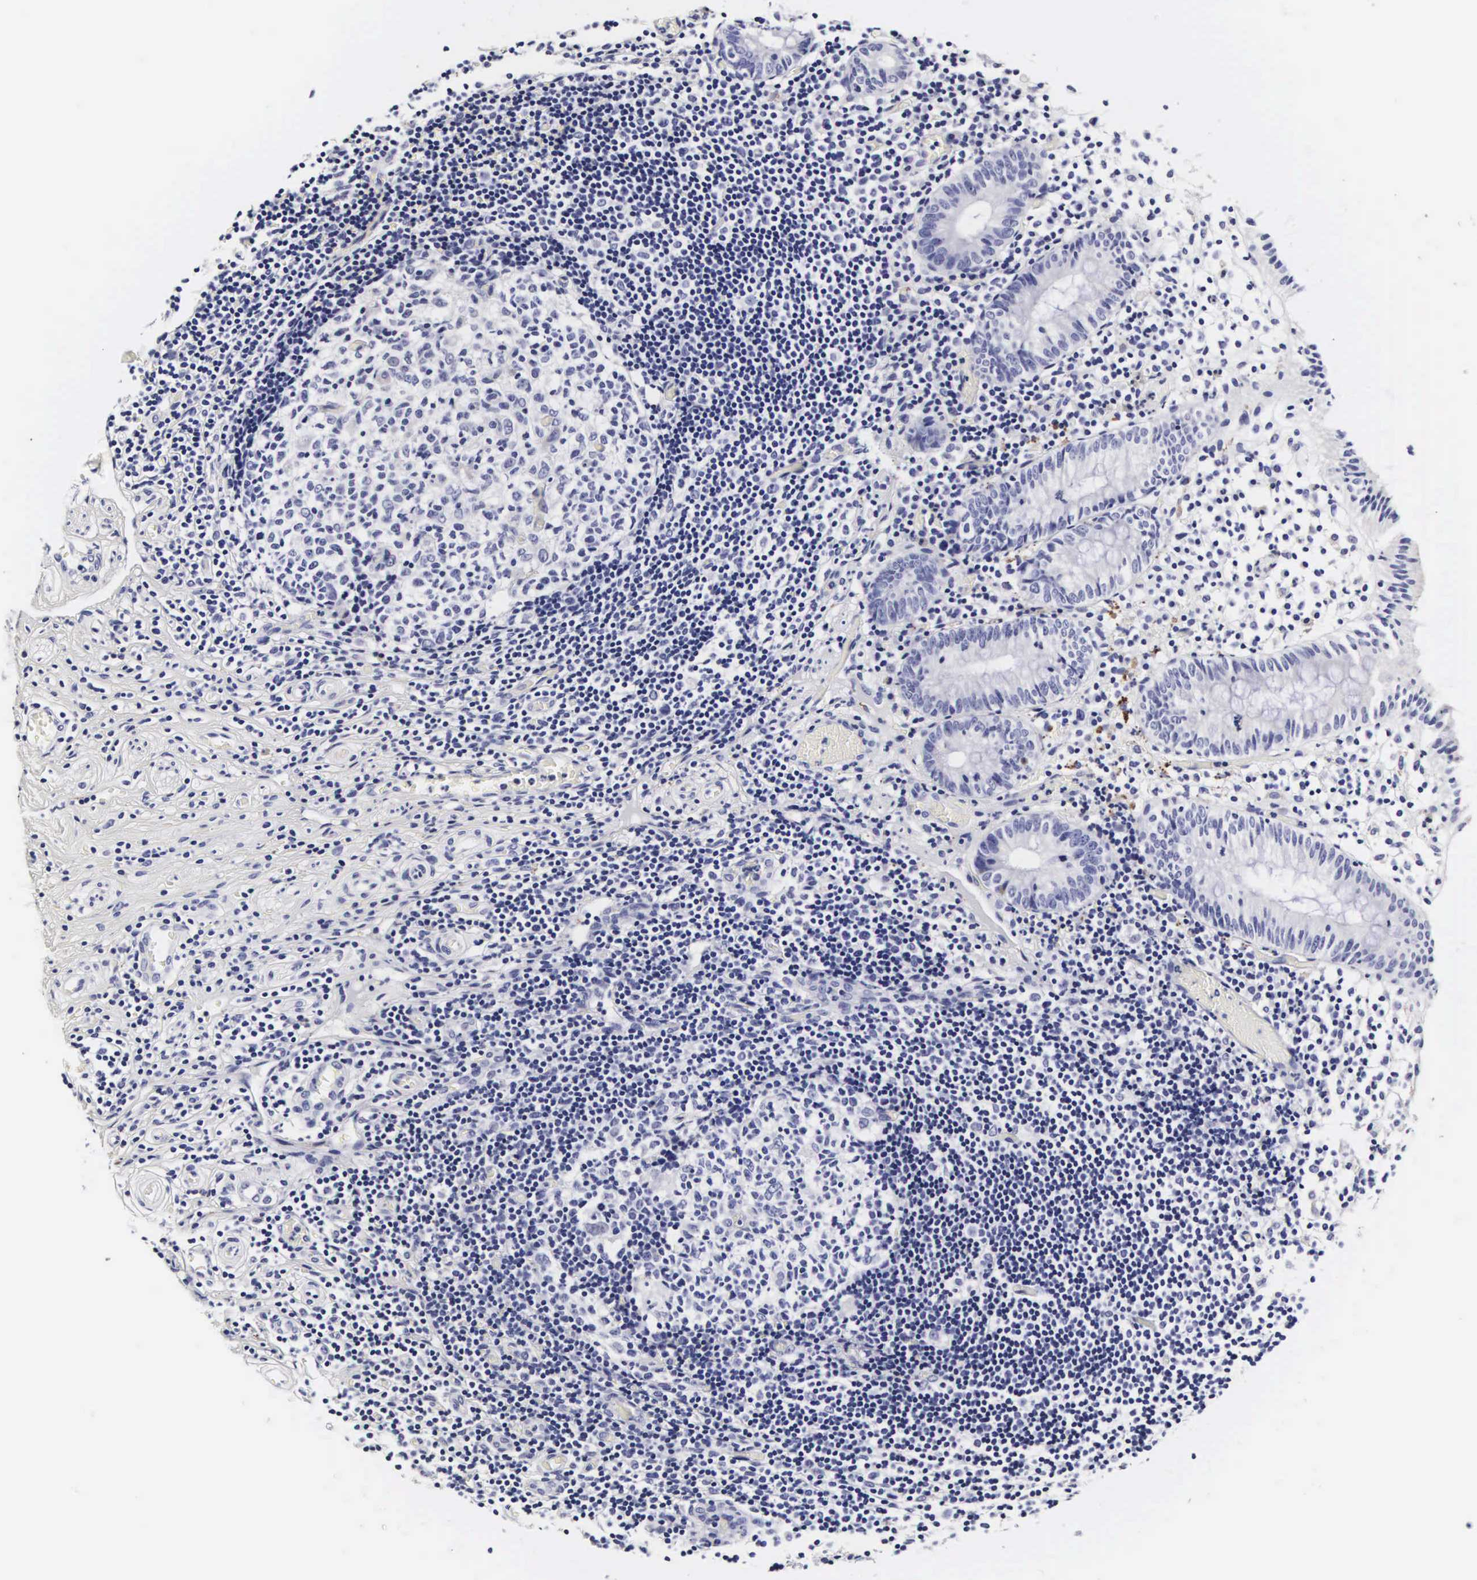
{"staining": {"intensity": "negative", "quantity": "none", "location": "none"}, "tissue": "appendix", "cell_type": "Glandular cells", "image_type": "normal", "snomed": [{"axis": "morphology", "description": "Normal tissue, NOS"}, {"axis": "topography", "description": "Appendix"}], "caption": "High power microscopy histopathology image of an immunohistochemistry image of benign appendix, revealing no significant positivity in glandular cells. (DAB (3,3'-diaminobenzidine) immunohistochemistry visualized using brightfield microscopy, high magnification).", "gene": "RNASE6", "patient": {"sex": "male", "age": 25}}